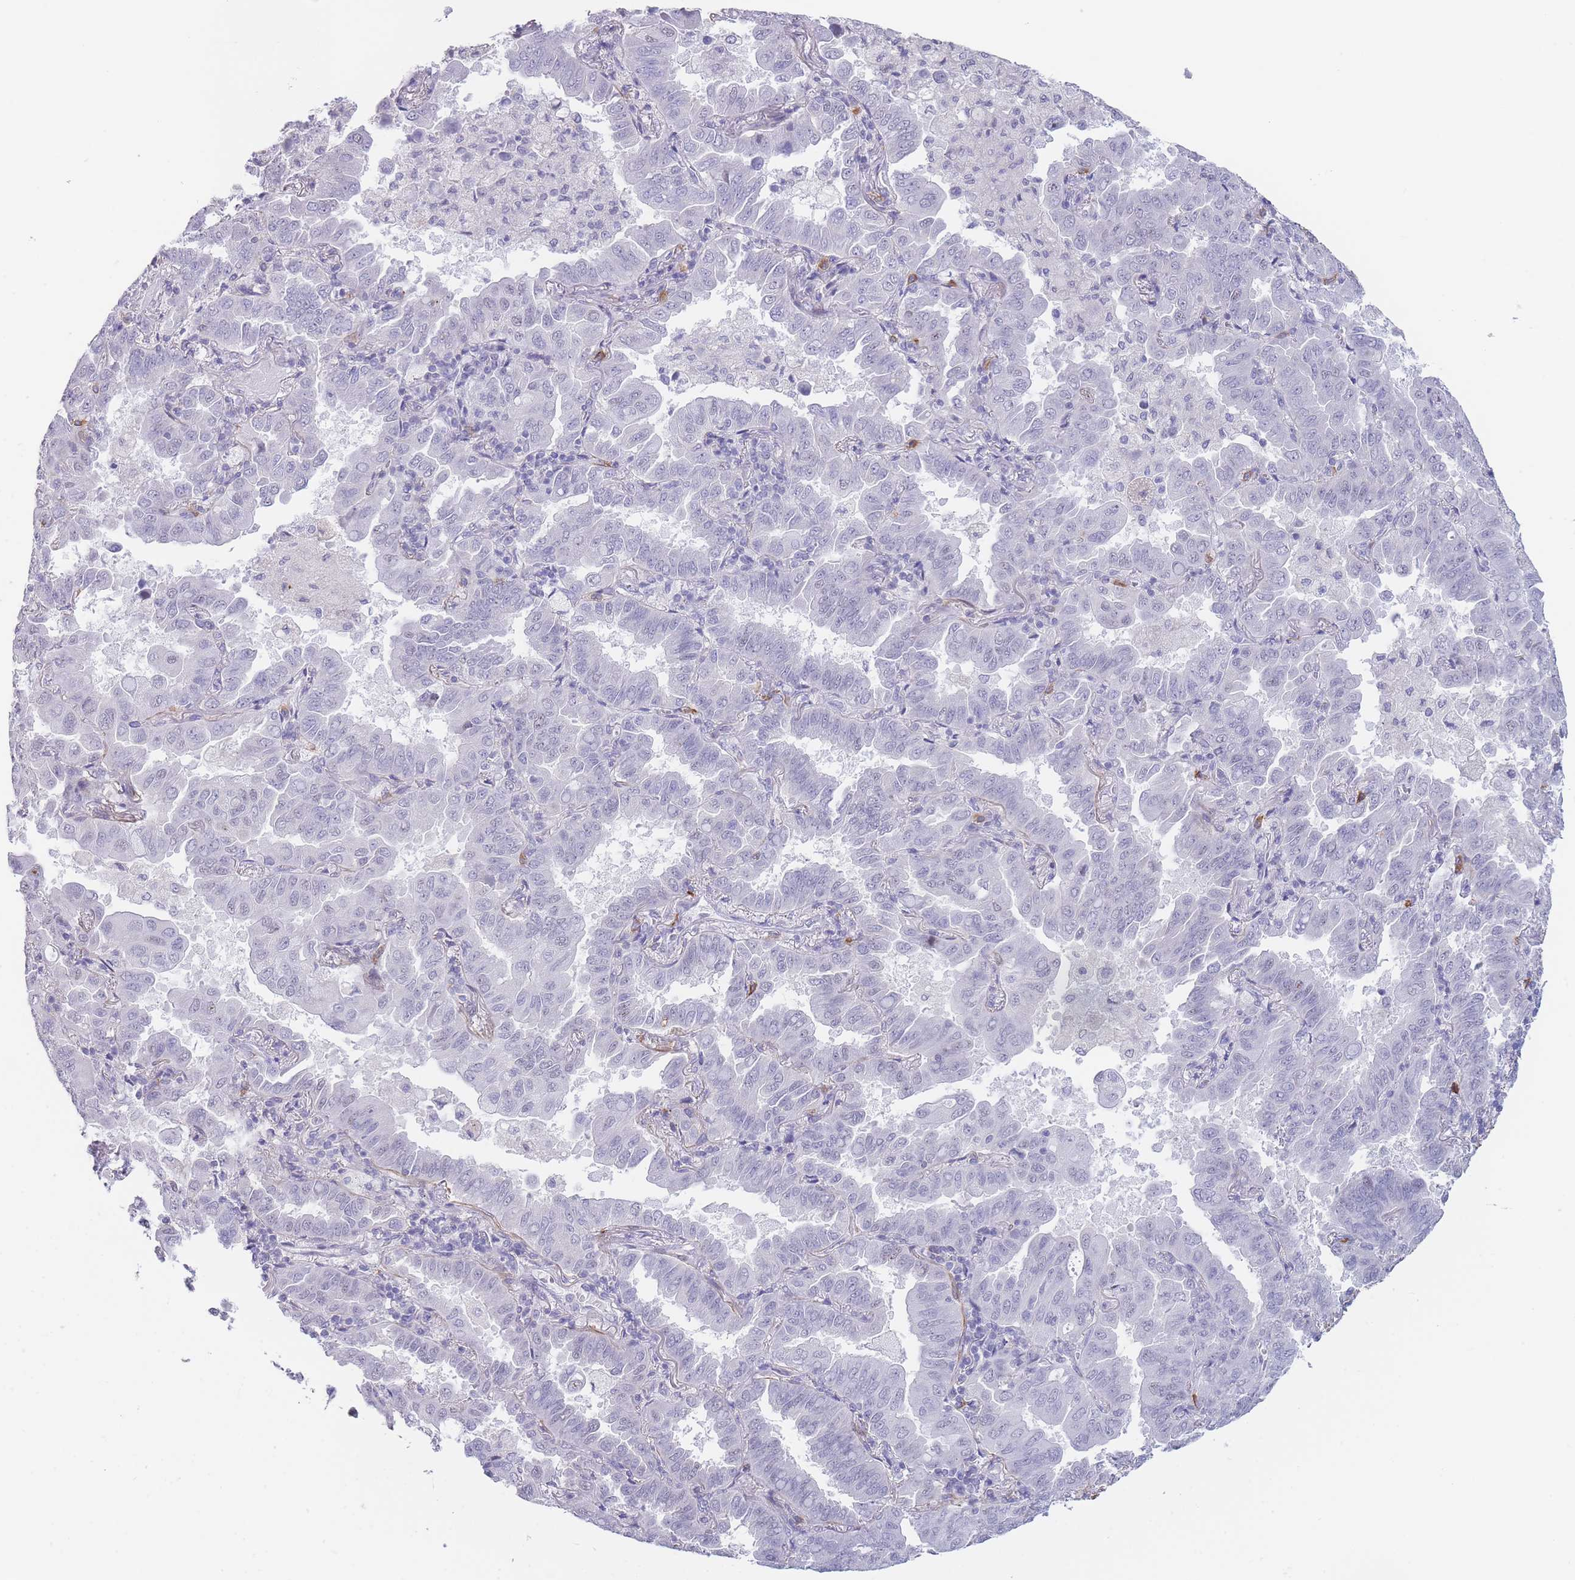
{"staining": {"intensity": "negative", "quantity": "none", "location": "none"}, "tissue": "lung cancer", "cell_type": "Tumor cells", "image_type": "cancer", "snomed": [{"axis": "morphology", "description": "Adenocarcinoma, NOS"}, {"axis": "topography", "description": "Lung"}], "caption": "Tumor cells show no significant protein staining in adenocarcinoma (lung).", "gene": "ASAP3", "patient": {"sex": "male", "age": 64}}